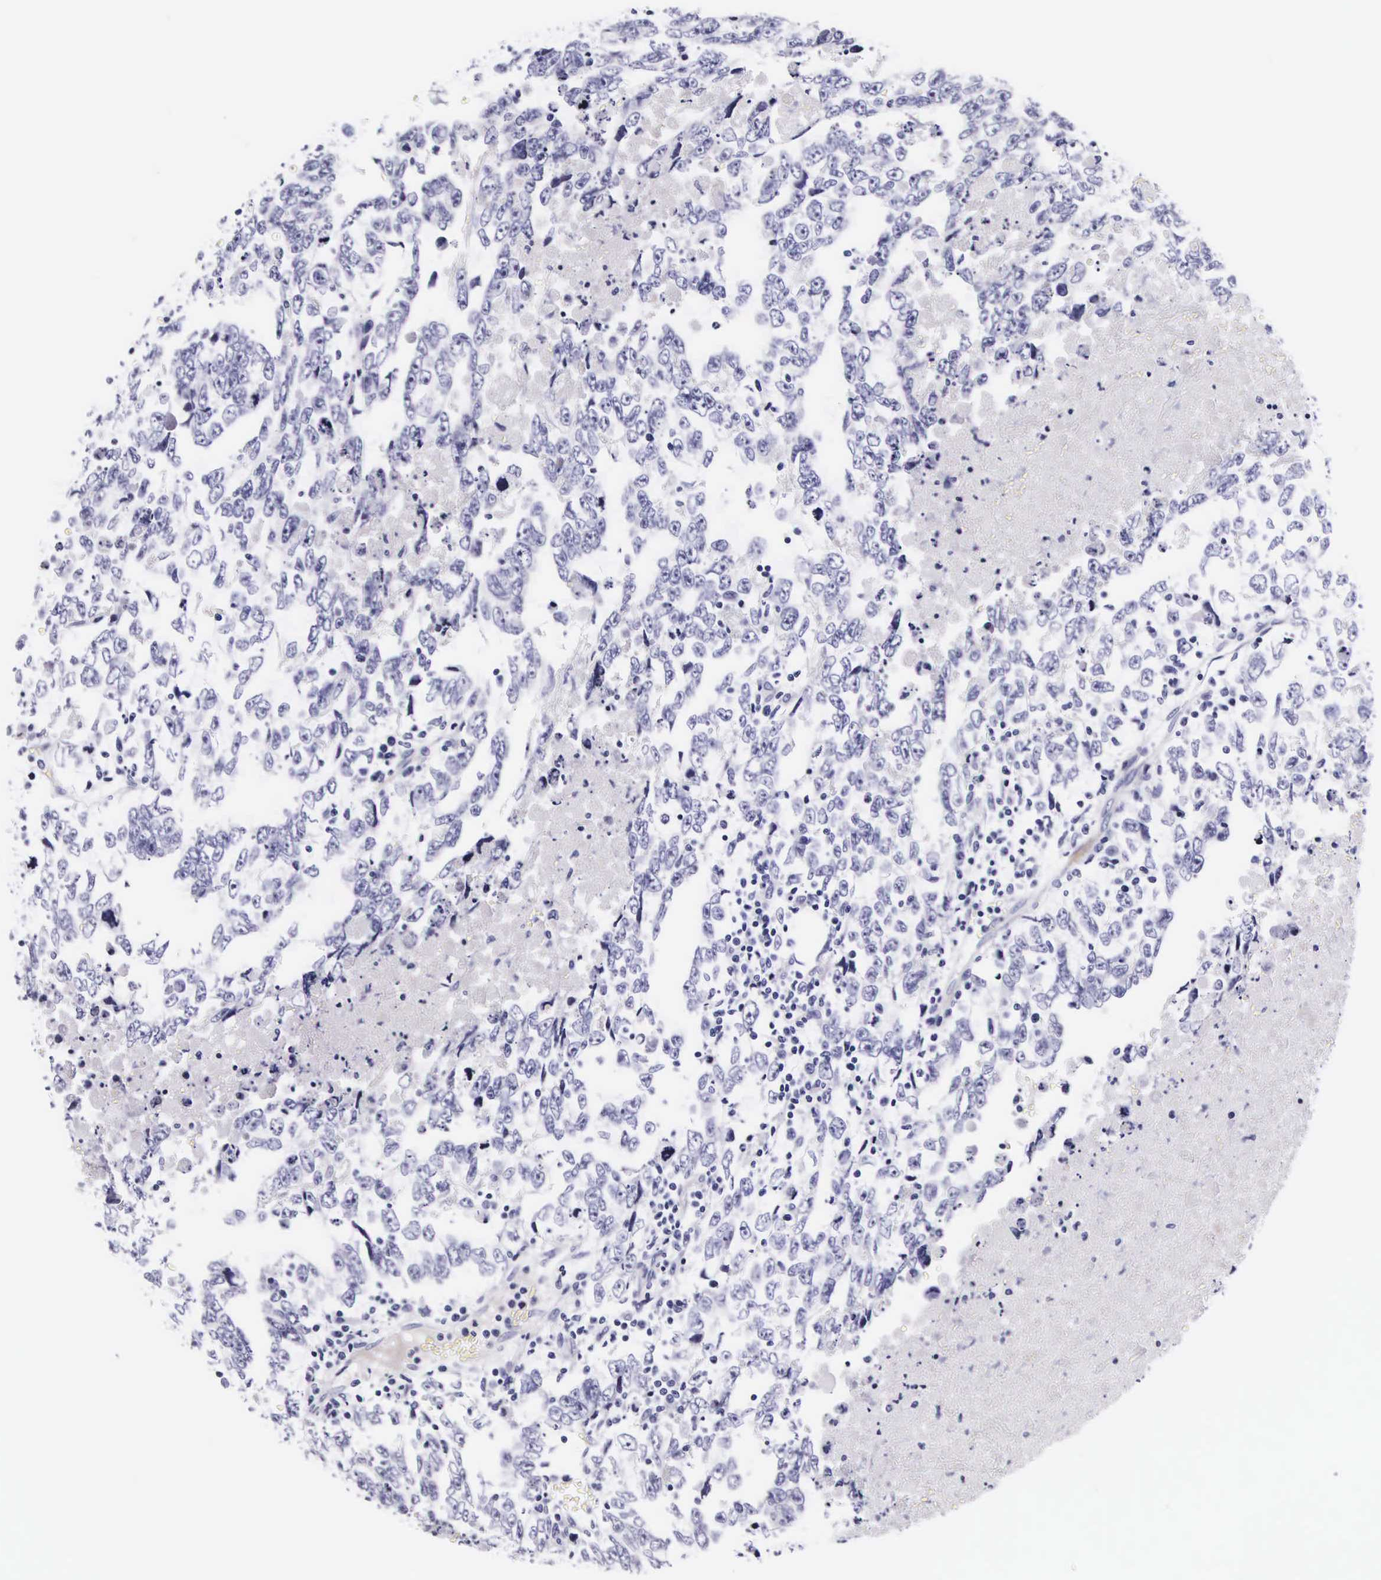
{"staining": {"intensity": "negative", "quantity": "none", "location": "none"}, "tissue": "testis cancer", "cell_type": "Tumor cells", "image_type": "cancer", "snomed": [{"axis": "morphology", "description": "Carcinoma, Embryonal, NOS"}, {"axis": "topography", "description": "Testis"}], "caption": "The IHC photomicrograph has no significant staining in tumor cells of embryonal carcinoma (testis) tissue. (Stains: DAB immunohistochemistry (IHC) with hematoxylin counter stain, Microscopy: brightfield microscopy at high magnification).", "gene": "UPRT", "patient": {"sex": "male", "age": 36}}